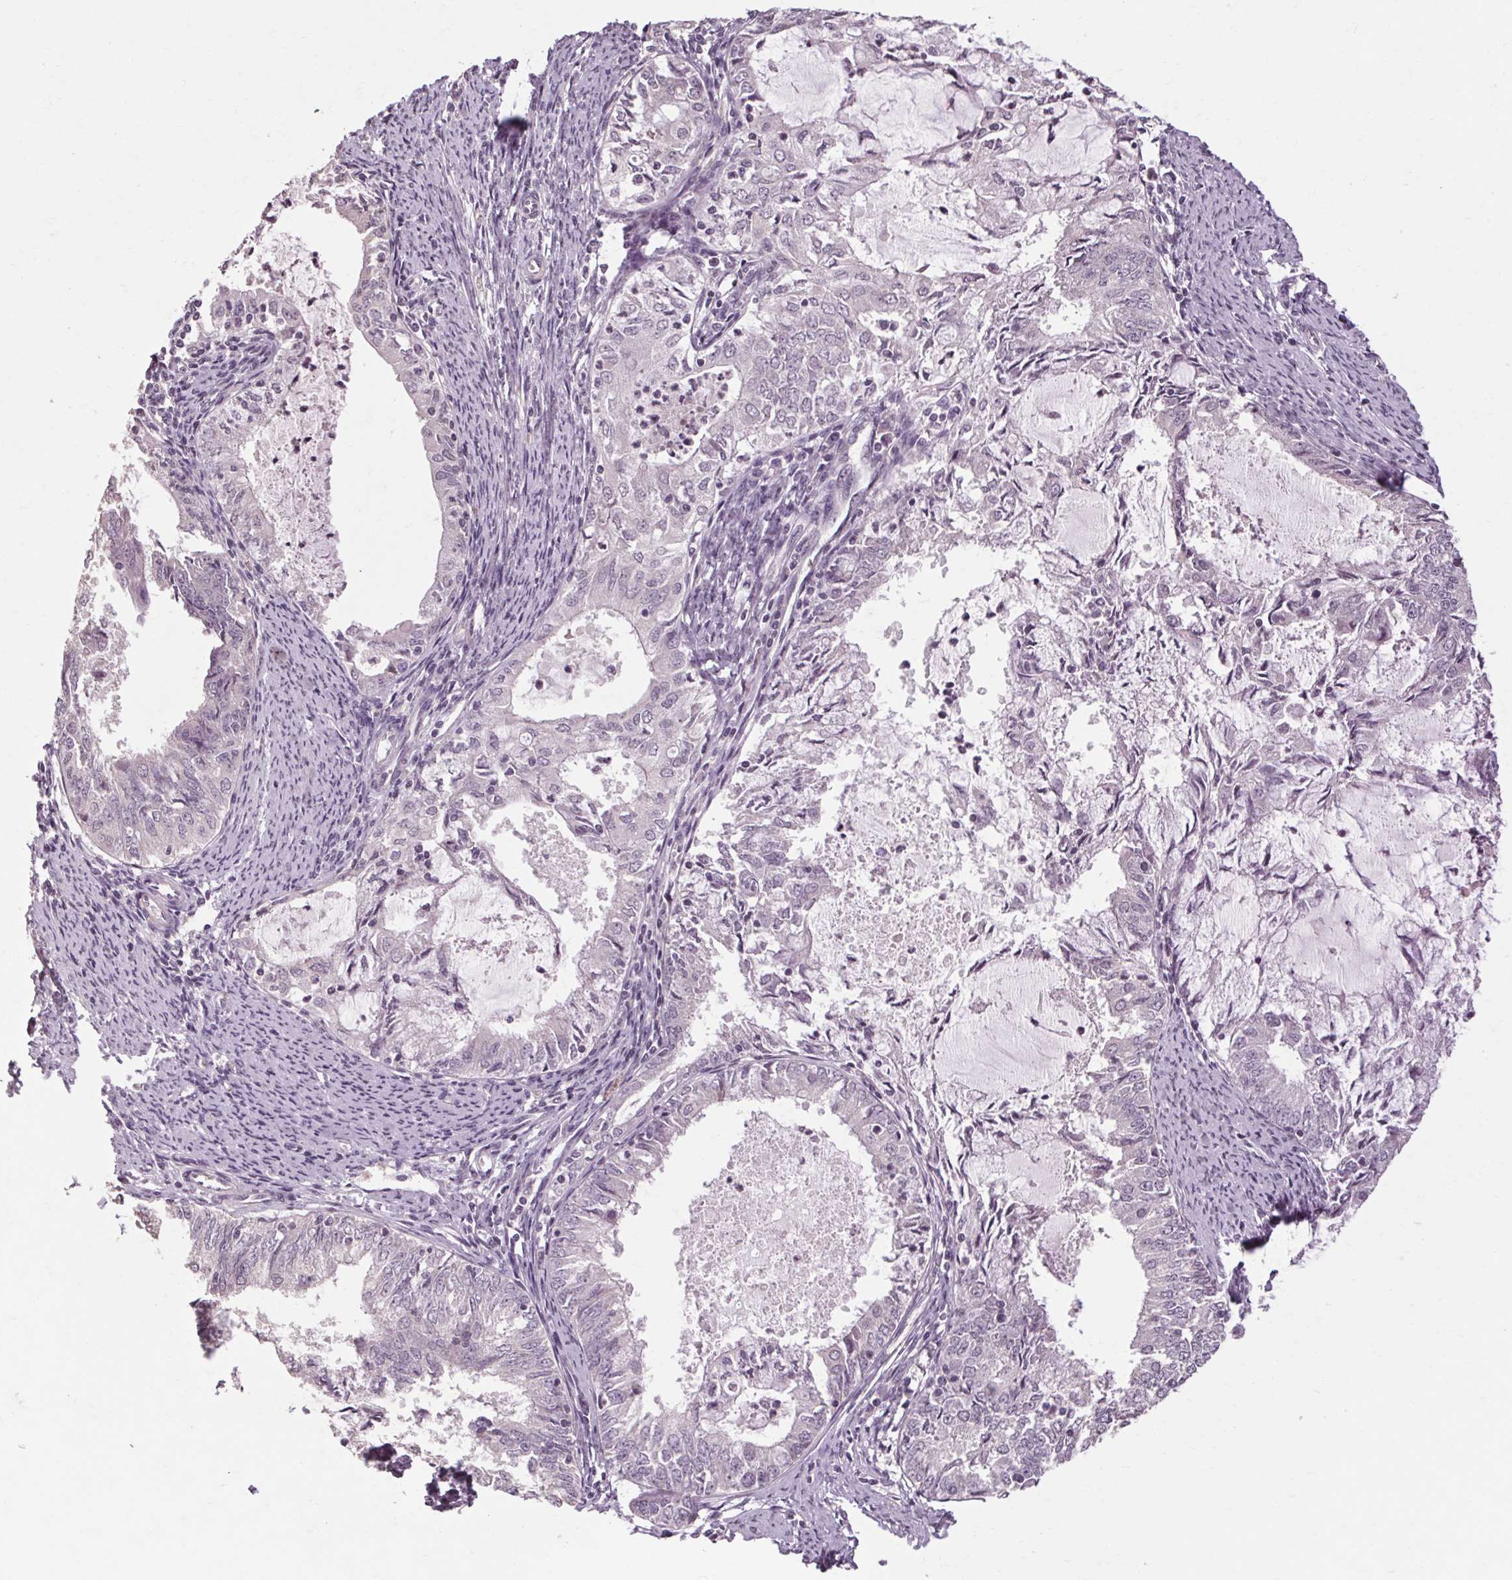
{"staining": {"intensity": "negative", "quantity": "none", "location": "none"}, "tissue": "endometrial cancer", "cell_type": "Tumor cells", "image_type": "cancer", "snomed": [{"axis": "morphology", "description": "Adenocarcinoma, NOS"}, {"axis": "topography", "description": "Endometrium"}], "caption": "Immunohistochemistry photomicrograph of neoplastic tissue: human endometrial cancer stained with DAB (3,3'-diaminobenzidine) exhibits no significant protein expression in tumor cells.", "gene": "POMC", "patient": {"sex": "female", "age": 57}}